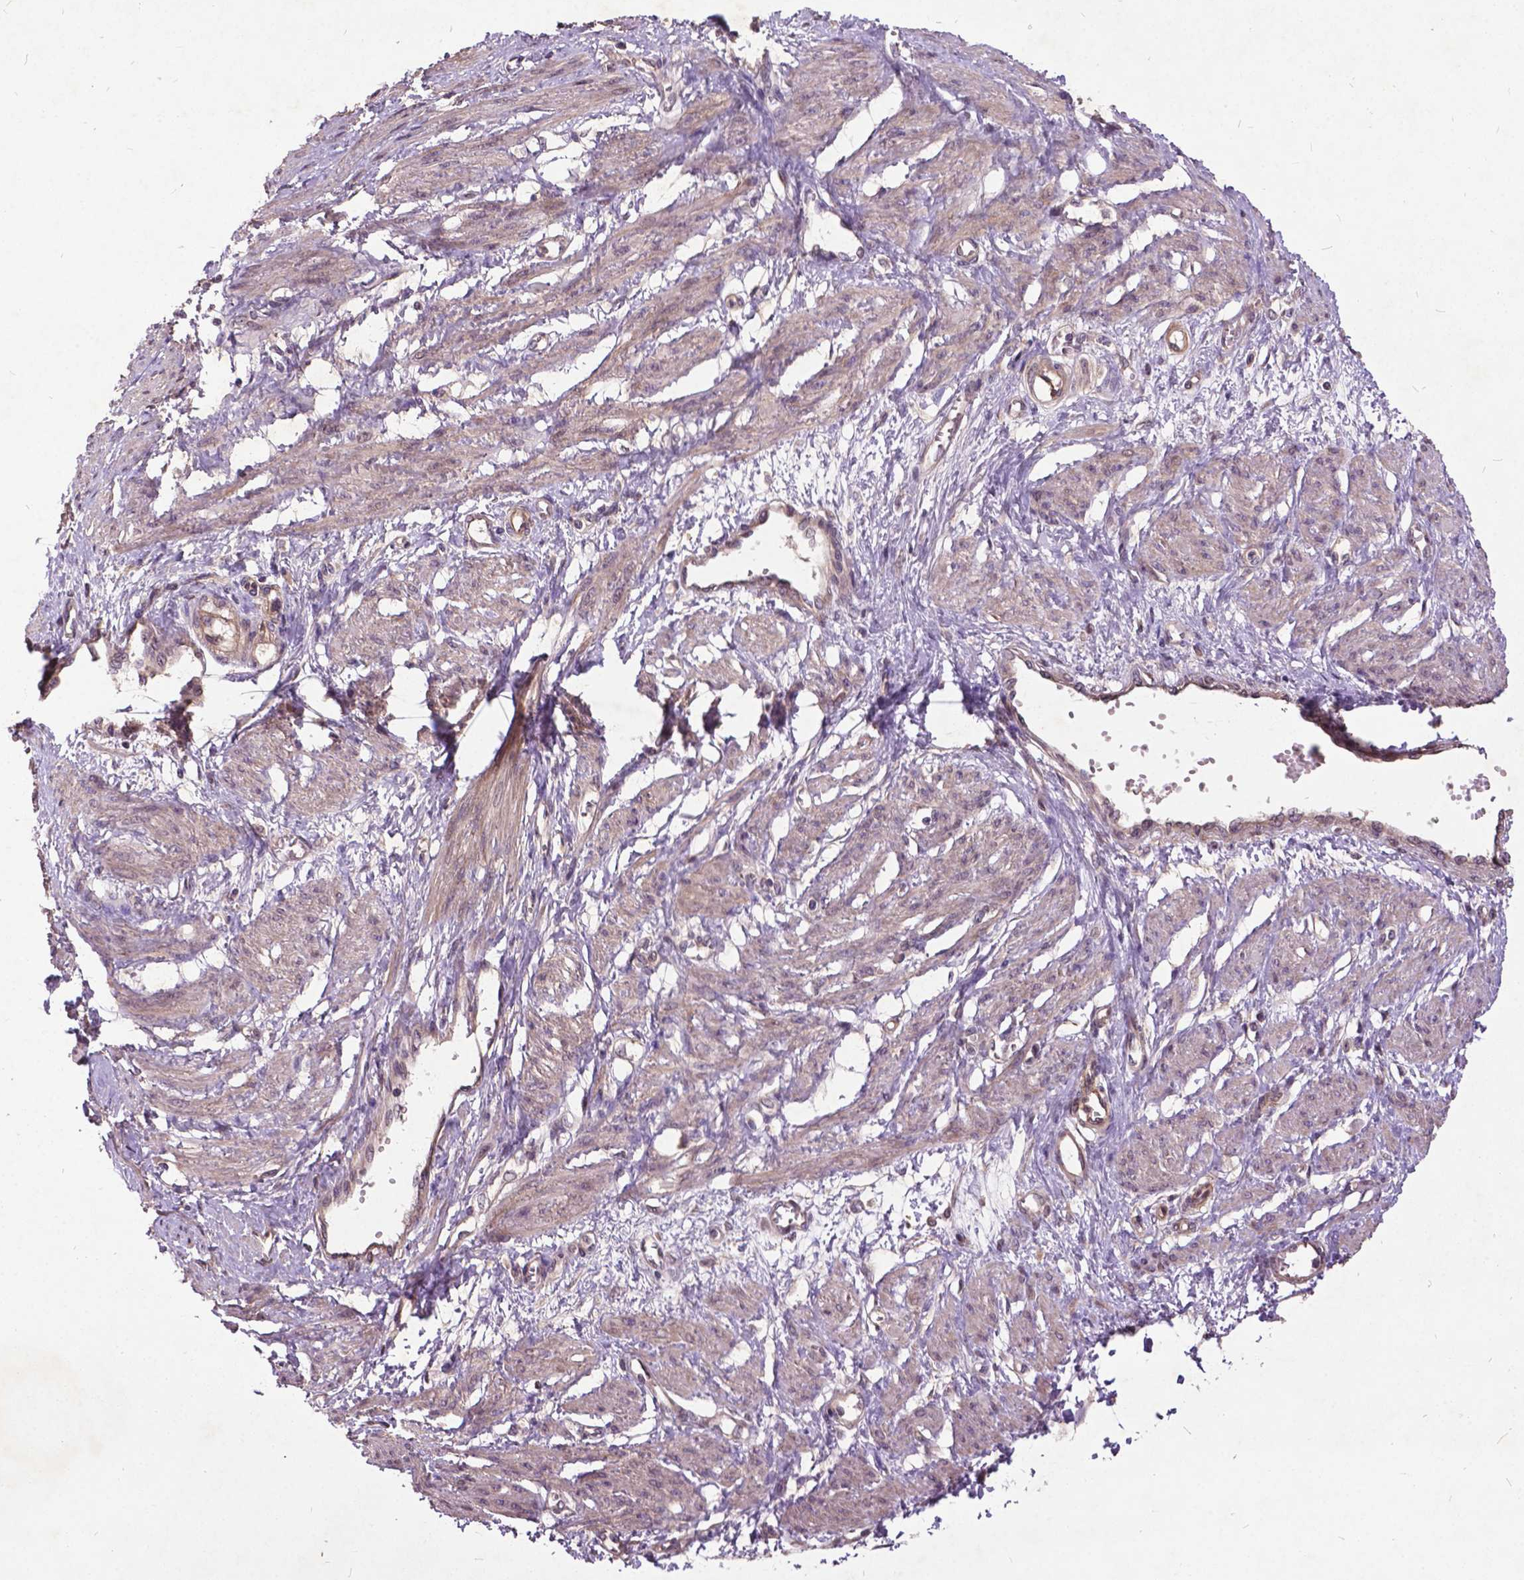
{"staining": {"intensity": "weak", "quantity": "<25%", "location": "cytoplasmic/membranous"}, "tissue": "smooth muscle", "cell_type": "Smooth muscle cells", "image_type": "normal", "snomed": [{"axis": "morphology", "description": "Normal tissue, NOS"}, {"axis": "topography", "description": "Smooth muscle"}, {"axis": "topography", "description": "Uterus"}], "caption": "Immunohistochemical staining of benign human smooth muscle shows no significant staining in smooth muscle cells. Brightfield microscopy of IHC stained with DAB (brown) and hematoxylin (blue), captured at high magnification.", "gene": "AP1S3", "patient": {"sex": "female", "age": 39}}